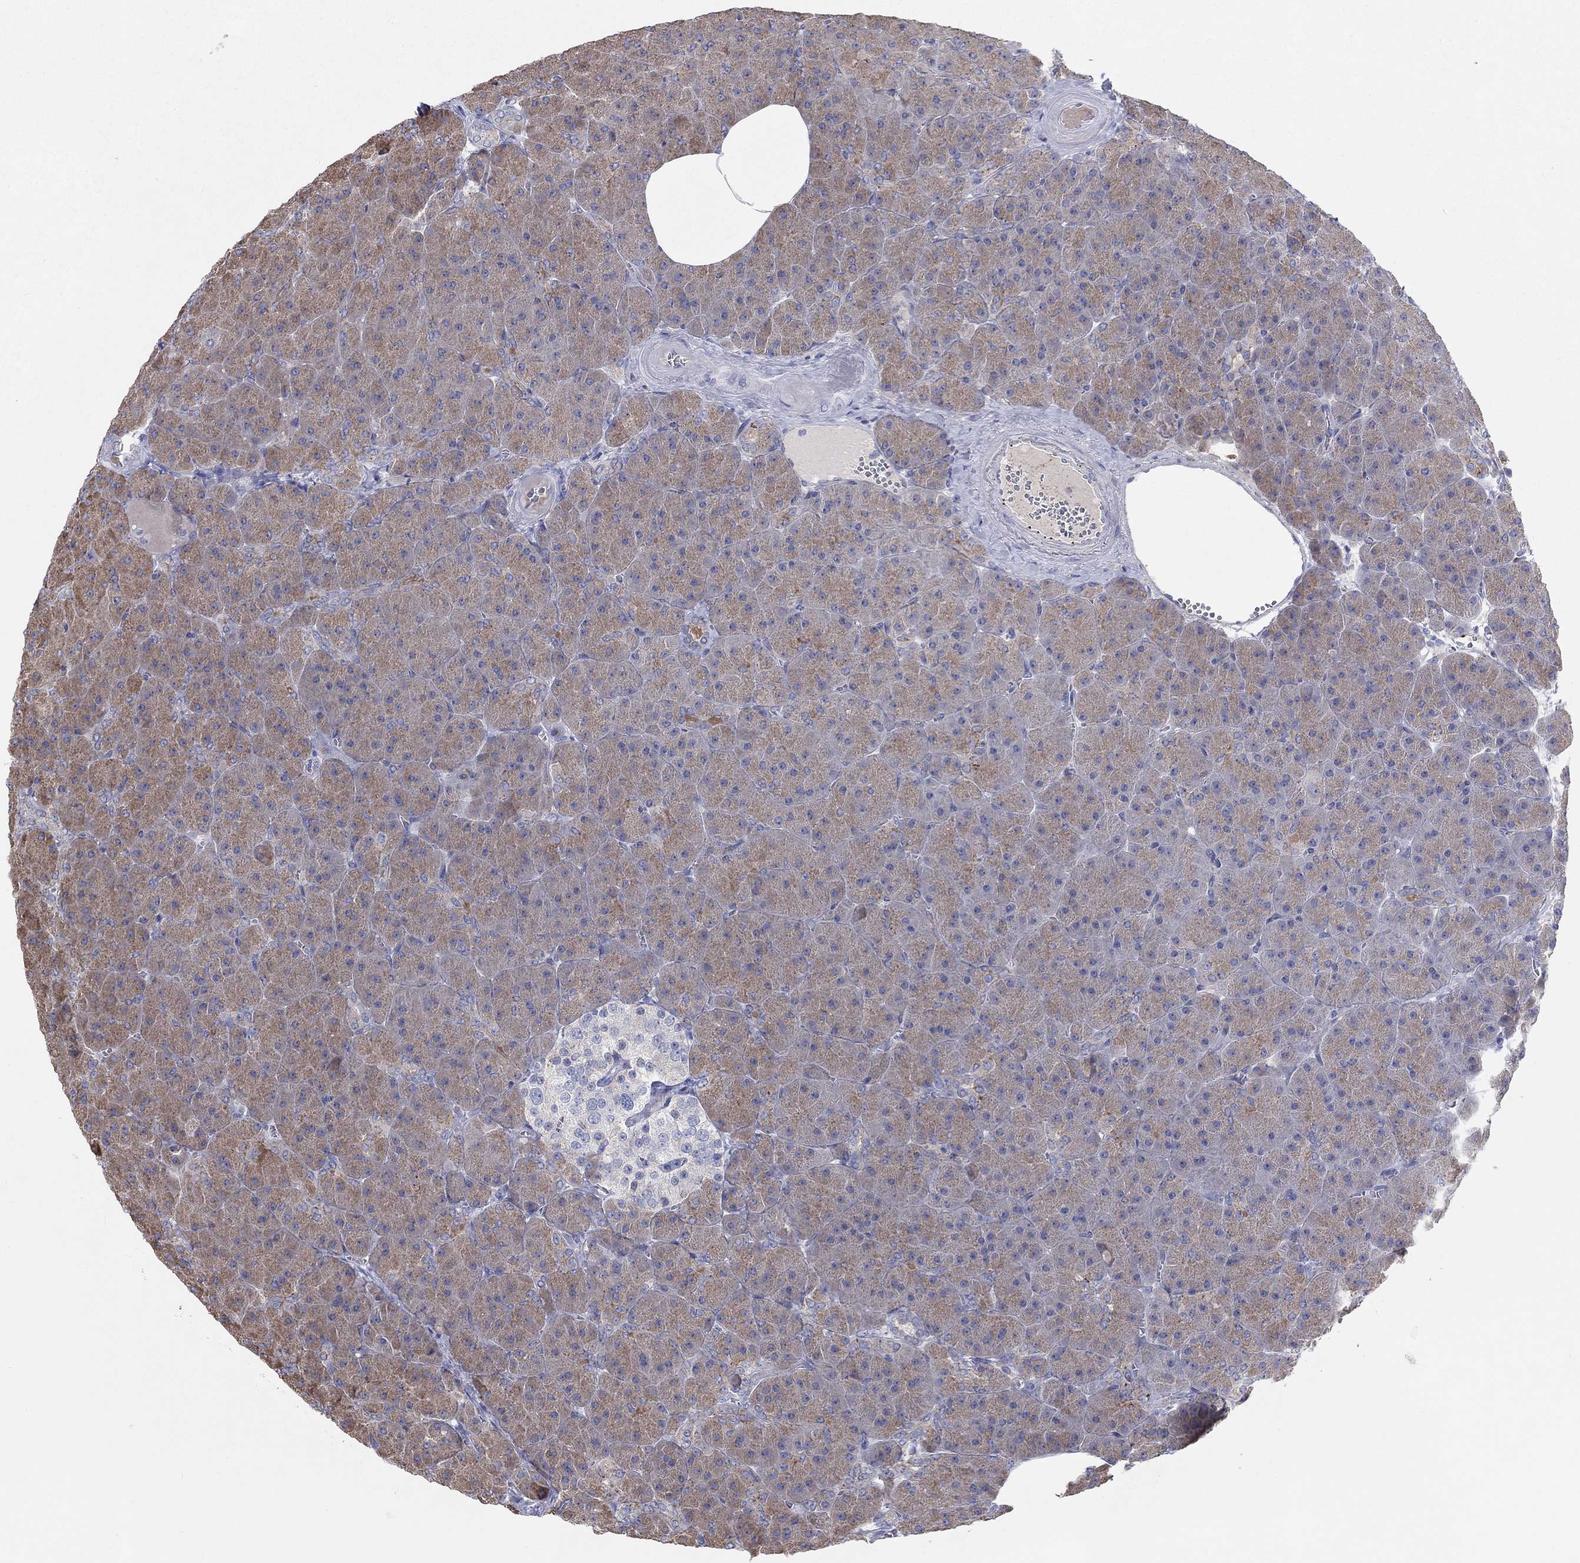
{"staining": {"intensity": "moderate", "quantity": ">75%", "location": "cytoplasmic/membranous"}, "tissue": "pancreas", "cell_type": "Exocrine glandular cells", "image_type": "normal", "snomed": [{"axis": "morphology", "description": "Normal tissue, NOS"}, {"axis": "topography", "description": "Pancreas"}], "caption": "Immunohistochemistry of benign human pancreas exhibits medium levels of moderate cytoplasmic/membranous expression in approximately >75% of exocrine glandular cells. Using DAB (3,3'-diaminobenzidine) (brown) and hematoxylin (blue) stains, captured at high magnification using brightfield microscopy.", "gene": "BCO2", "patient": {"sex": "male", "age": 61}}